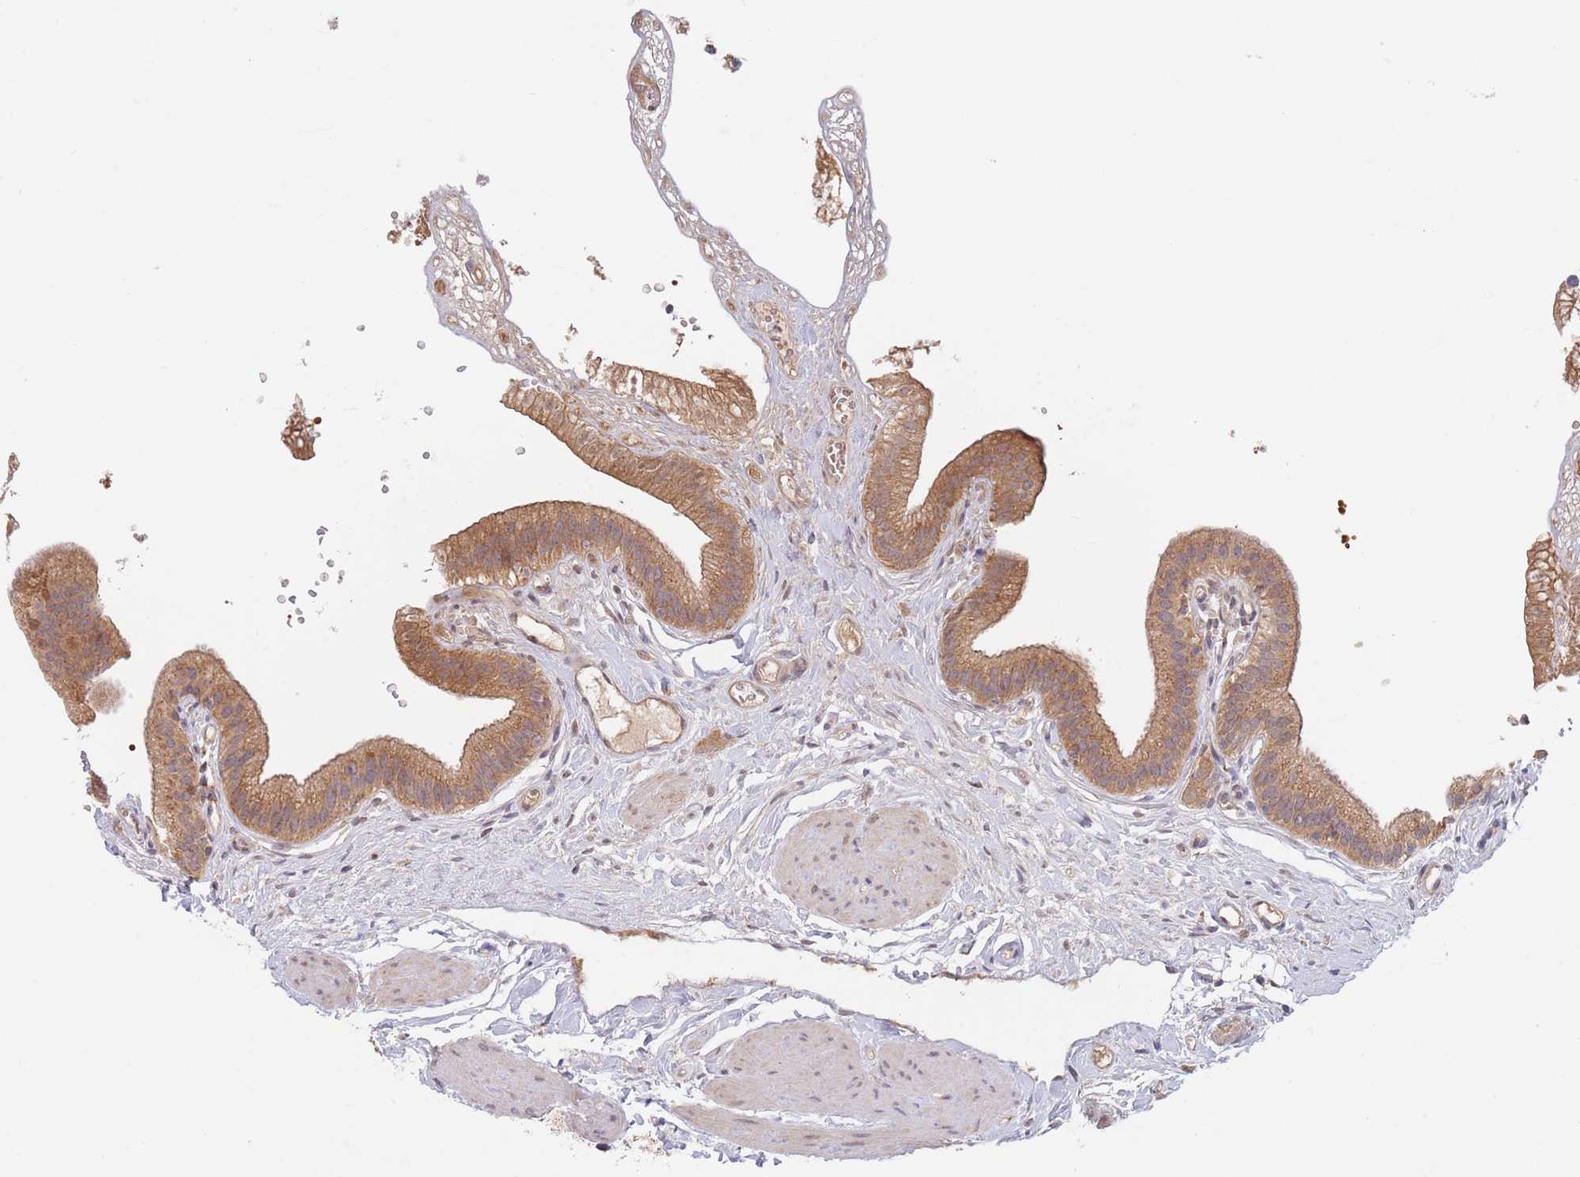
{"staining": {"intensity": "moderate", "quantity": ">75%", "location": "cytoplasmic/membranous"}, "tissue": "gallbladder", "cell_type": "Glandular cells", "image_type": "normal", "snomed": [{"axis": "morphology", "description": "Normal tissue, NOS"}, {"axis": "topography", "description": "Gallbladder"}], "caption": "IHC micrograph of benign human gallbladder stained for a protein (brown), which reveals medium levels of moderate cytoplasmic/membranous positivity in about >75% of glandular cells.", "gene": "GUK1", "patient": {"sex": "female", "age": 54}}